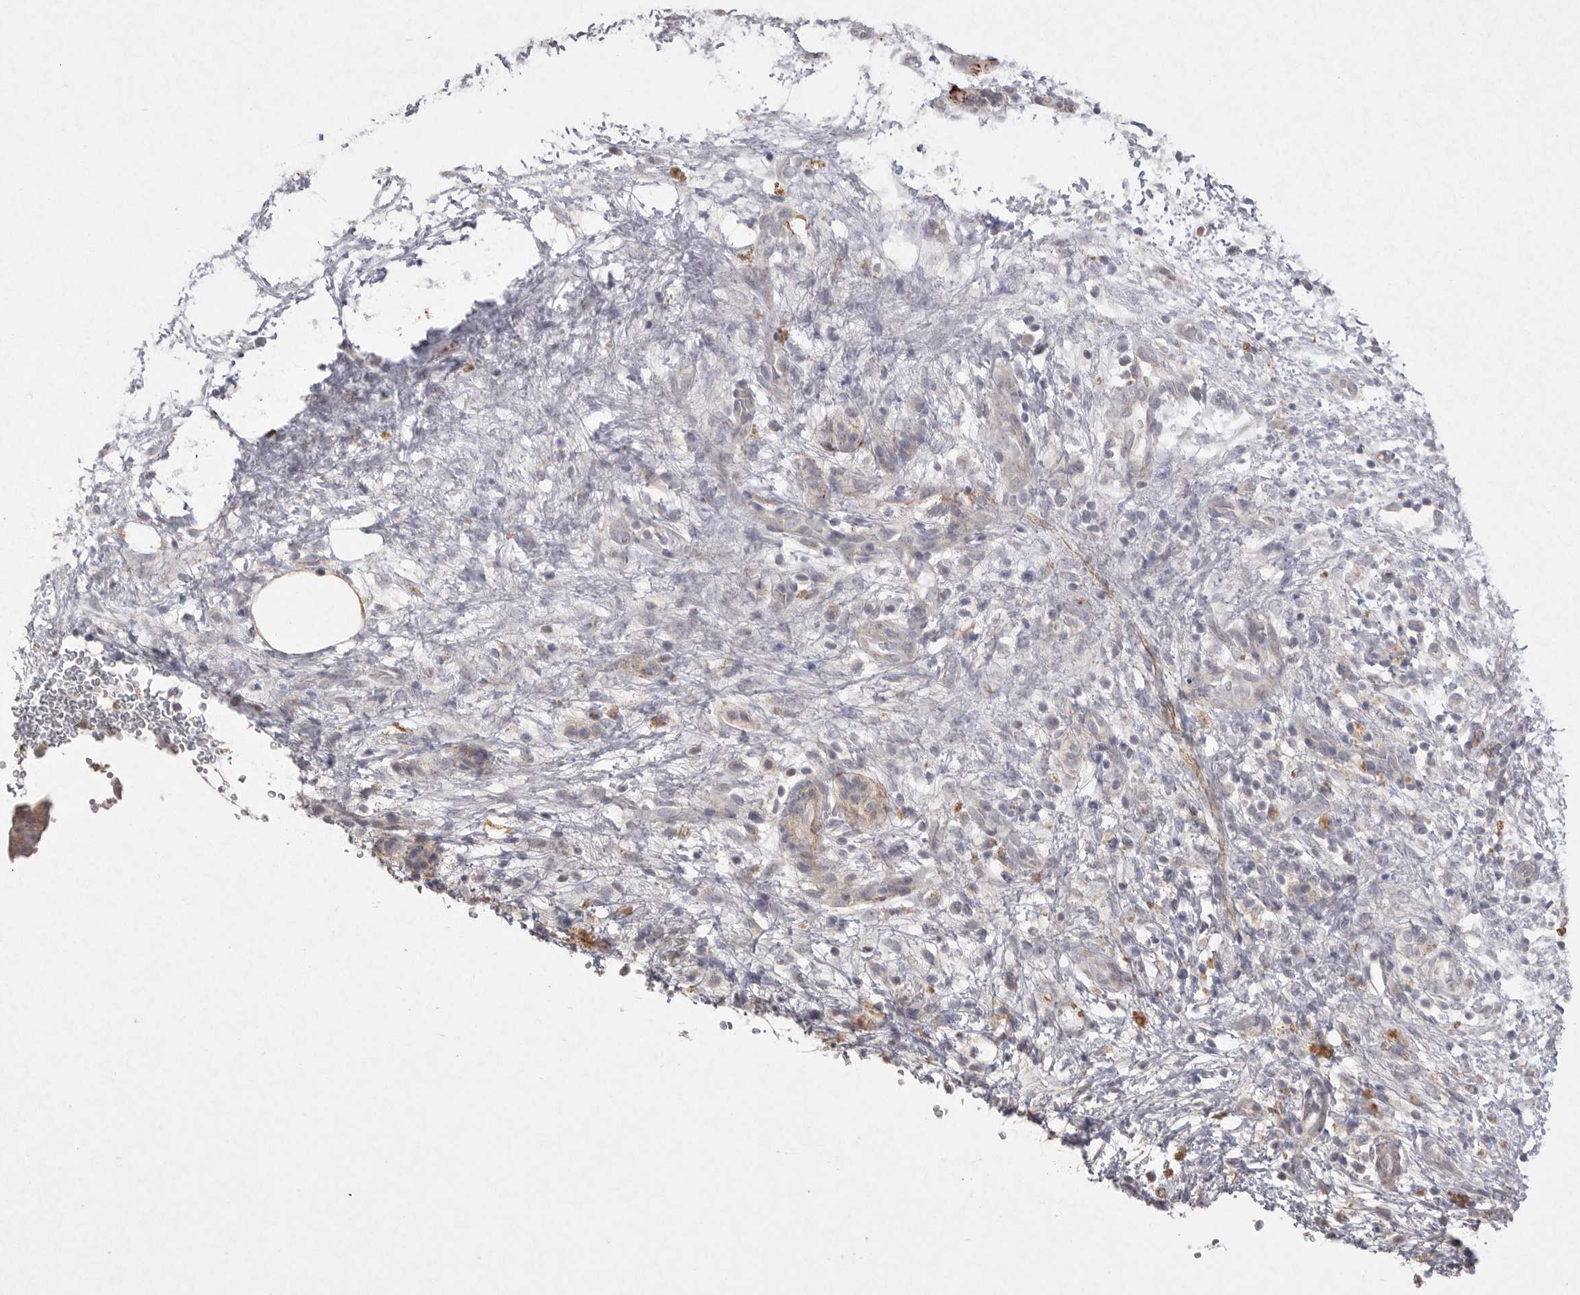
{"staining": {"intensity": "weak", "quantity": "<25%", "location": "cytoplasmic/membranous"}, "tissue": "pancreatic cancer", "cell_type": "Tumor cells", "image_type": "cancer", "snomed": [{"axis": "morphology", "description": "Adenocarcinoma, NOS"}, {"axis": "topography", "description": "Pancreas"}], "caption": "A micrograph of human pancreatic cancer (adenocarcinoma) is negative for staining in tumor cells.", "gene": "VANGL2", "patient": {"sex": "female", "age": 78}}